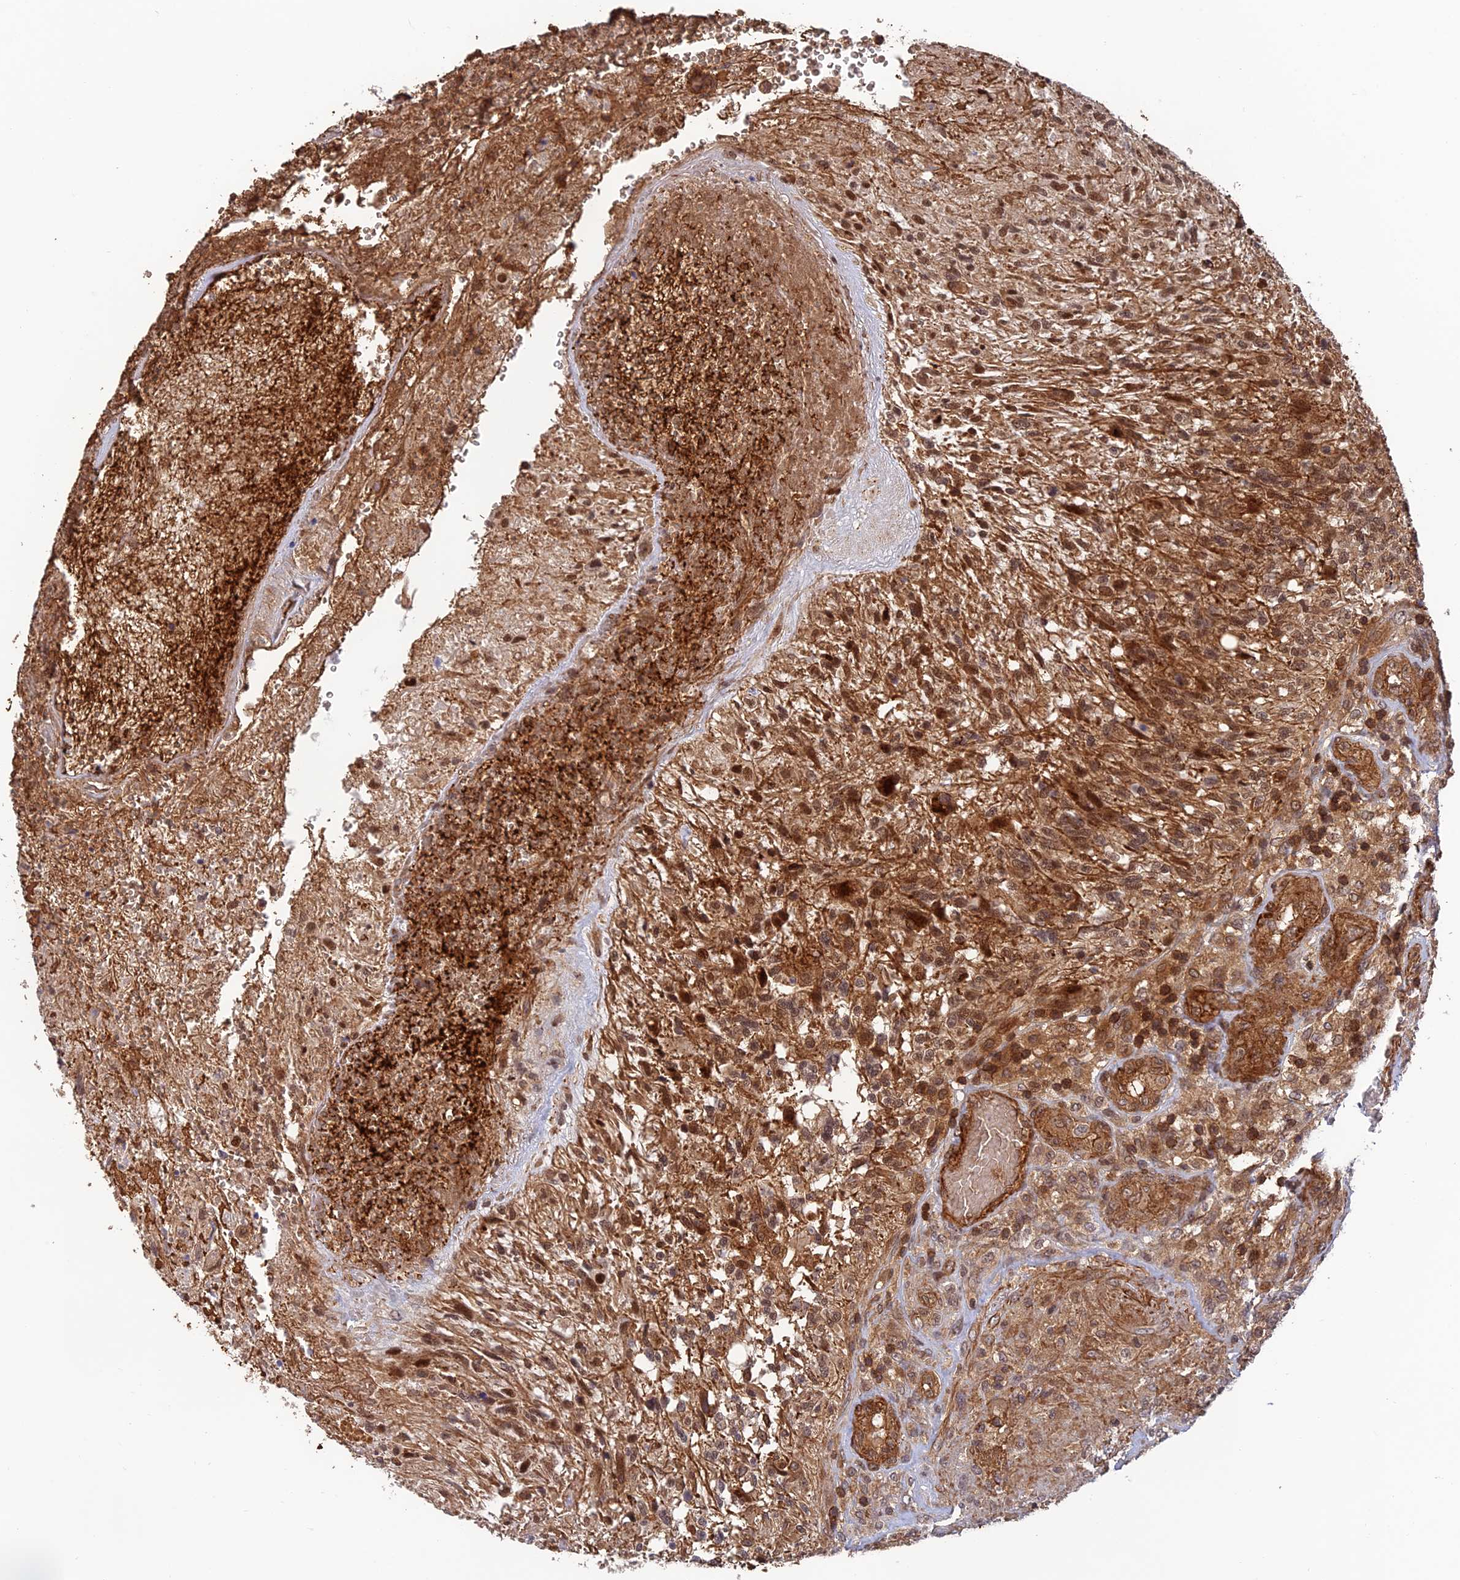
{"staining": {"intensity": "moderate", "quantity": ">75%", "location": "cytoplasmic/membranous,nuclear"}, "tissue": "glioma", "cell_type": "Tumor cells", "image_type": "cancer", "snomed": [{"axis": "morphology", "description": "Glioma, malignant, High grade"}, {"axis": "topography", "description": "Brain"}], "caption": "Malignant glioma (high-grade) stained for a protein reveals moderate cytoplasmic/membranous and nuclear positivity in tumor cells. The staining was performed using DAB (3,3'-diaminobenzidine), with brown indicating positive protein expression. Nuclei are stained blue with hematoxylin.", "gene": "OSBPL1A", "patient": {"sex": "male", "age": 56}}